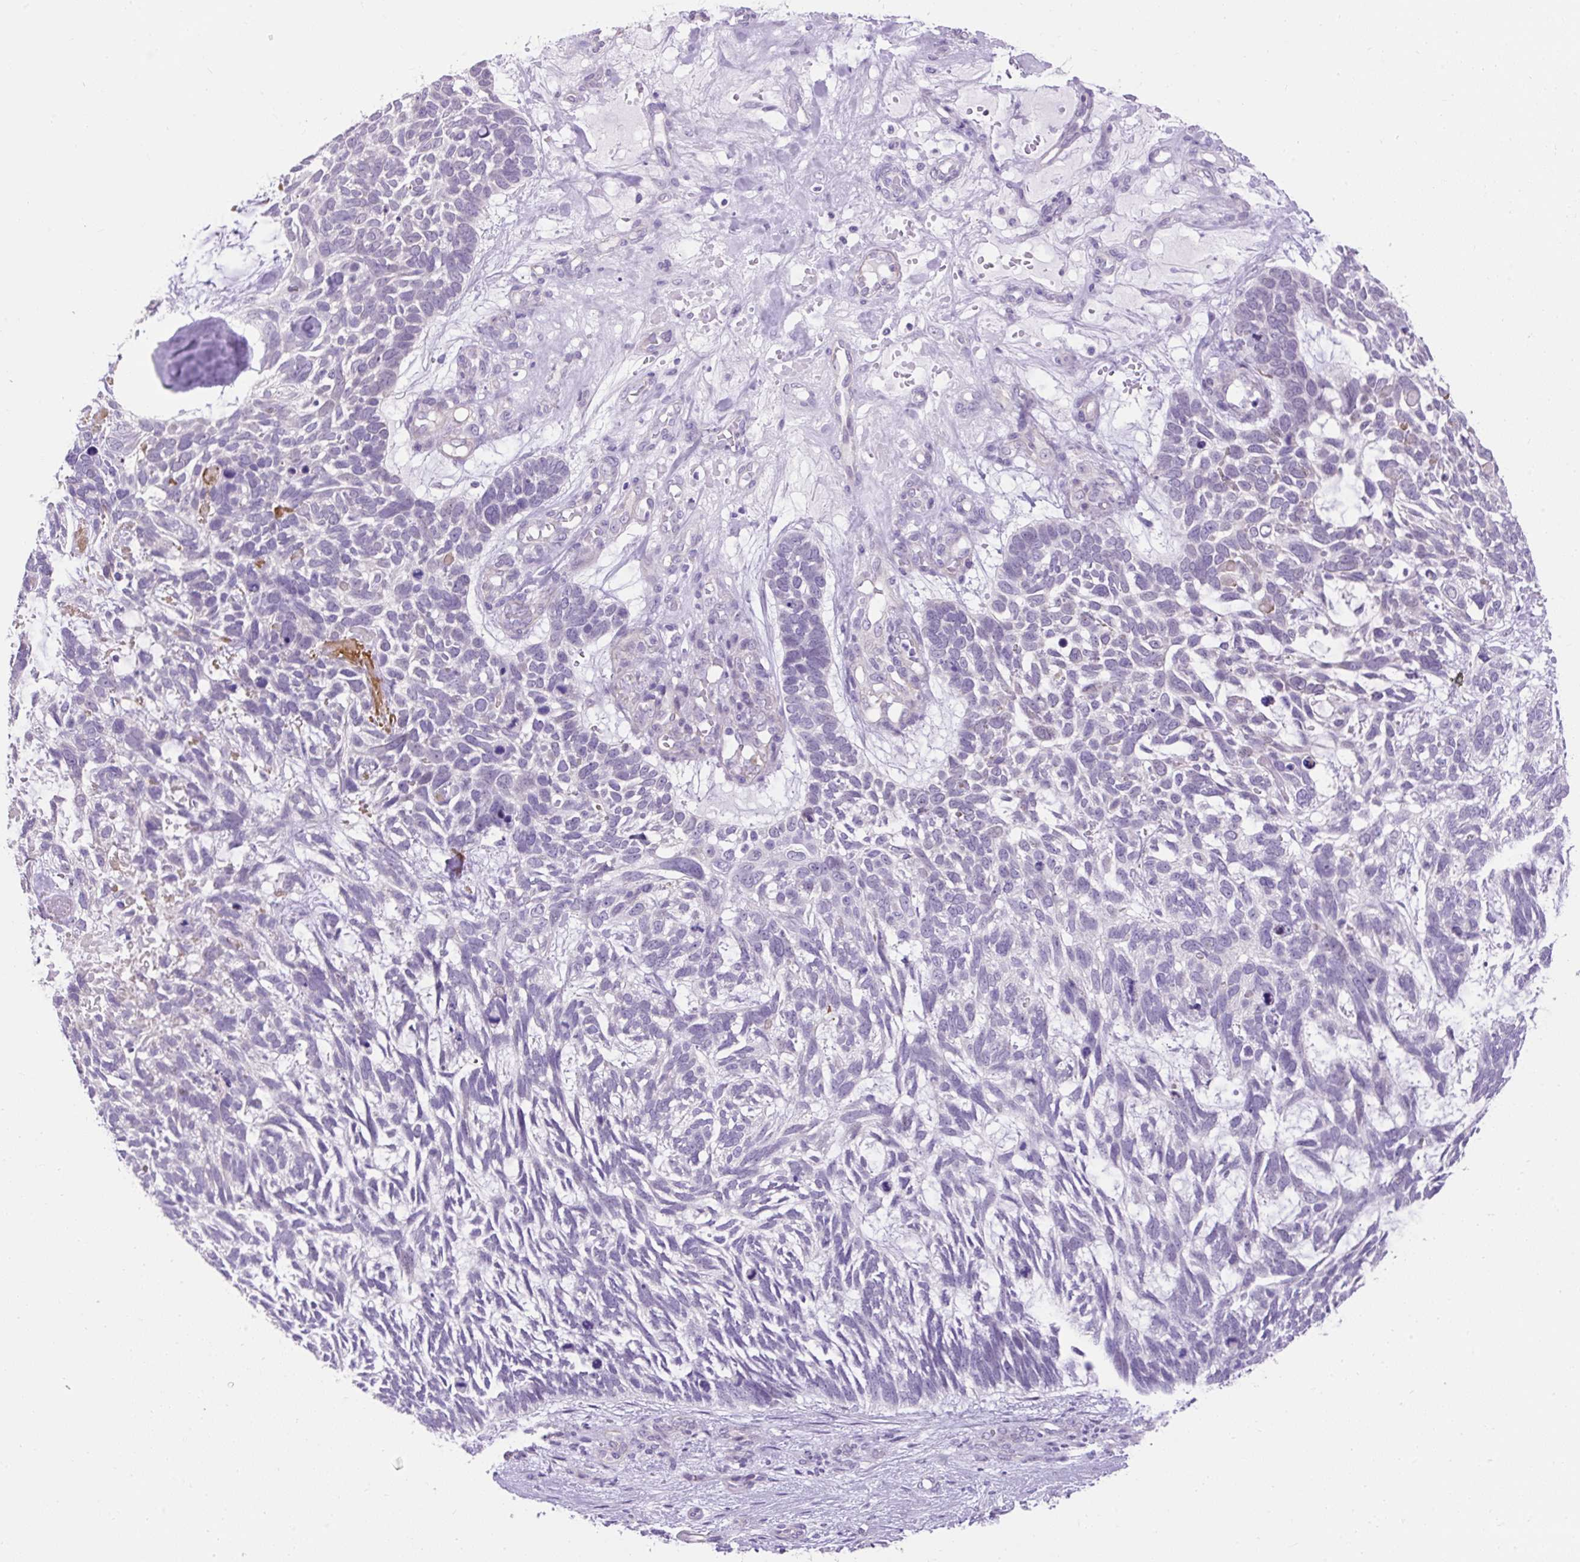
{"staining": {"intensity": "negative", "quantity": "none", "location": "none"}, "tissue": "skin cancer", "cell_type": "Tumor cells", "image_type": "cancer", "snomed": [{"axis": "morphology", "description": "Basal cell carcinoma"}, {"axis": "topography", "description": "Skin"}], "caption": "Immunohistochemical staining of human skin cancer (basal cell carcinoma) reveals no significant positivity in tumor cells.", "gene": "KRT12", "patient": {"sex": "male", "age": 88}}